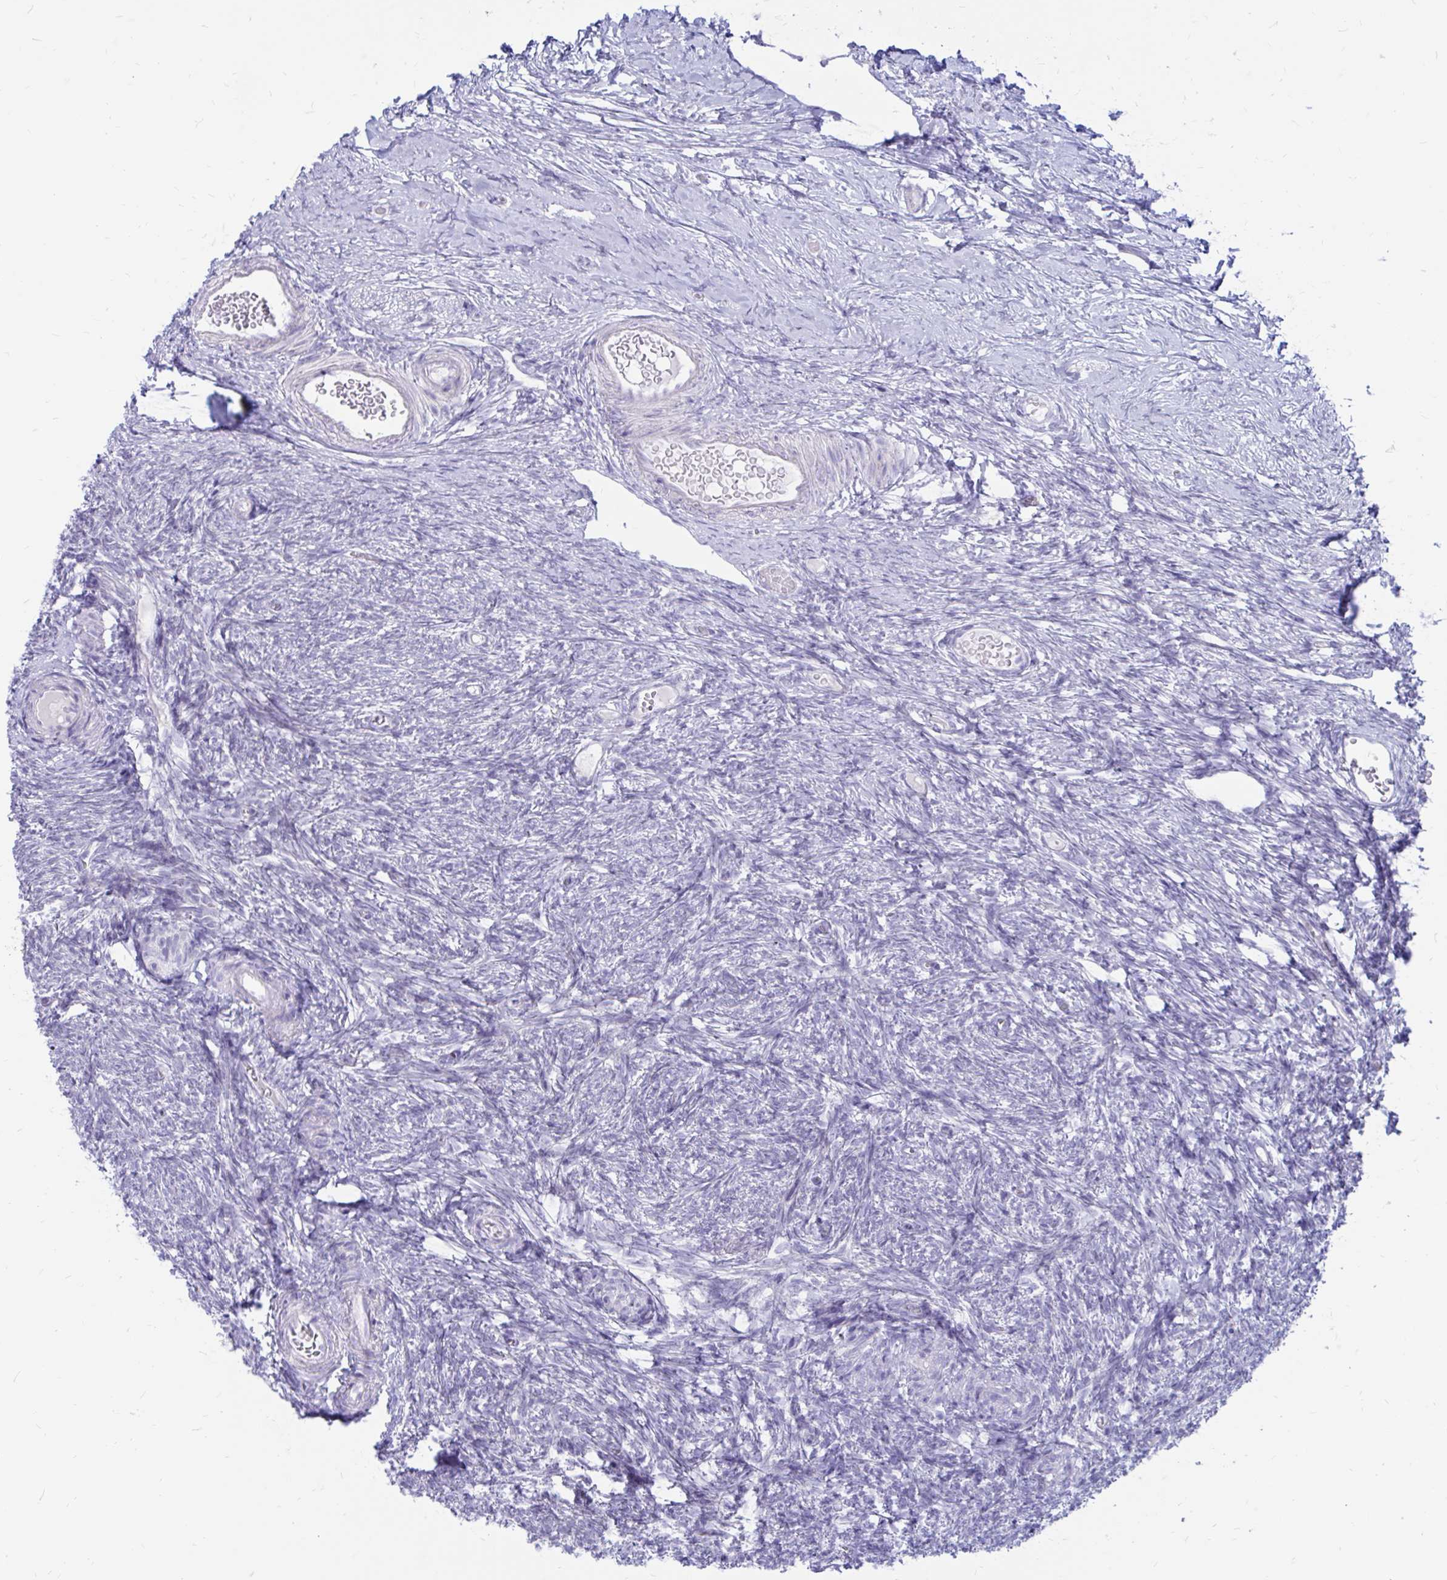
{"staining": {"intensity": "negative", "quantity": "none", "location": "none"}, "tissue": "ovary", "cell_type": "Follicle cells", "image_type": "normal", "snomed": [{"axis": "morphology", "description": "Normal tissue, NOS"}, {"axis": "topography", "description": "Ovary"}], "caption": "Immunohistochemistry (IHC) micrograph of benign ovary: ovary stained with DAB (3,3'-diaminobenzidine) shows no significant protein positivity in follicle cells. (DAB immunohistochemistry (IHC) visualized using brightfield microscopy, high magnification).", "gene": "IGSF5", "patient": {"sex": "female", "age": 39}}